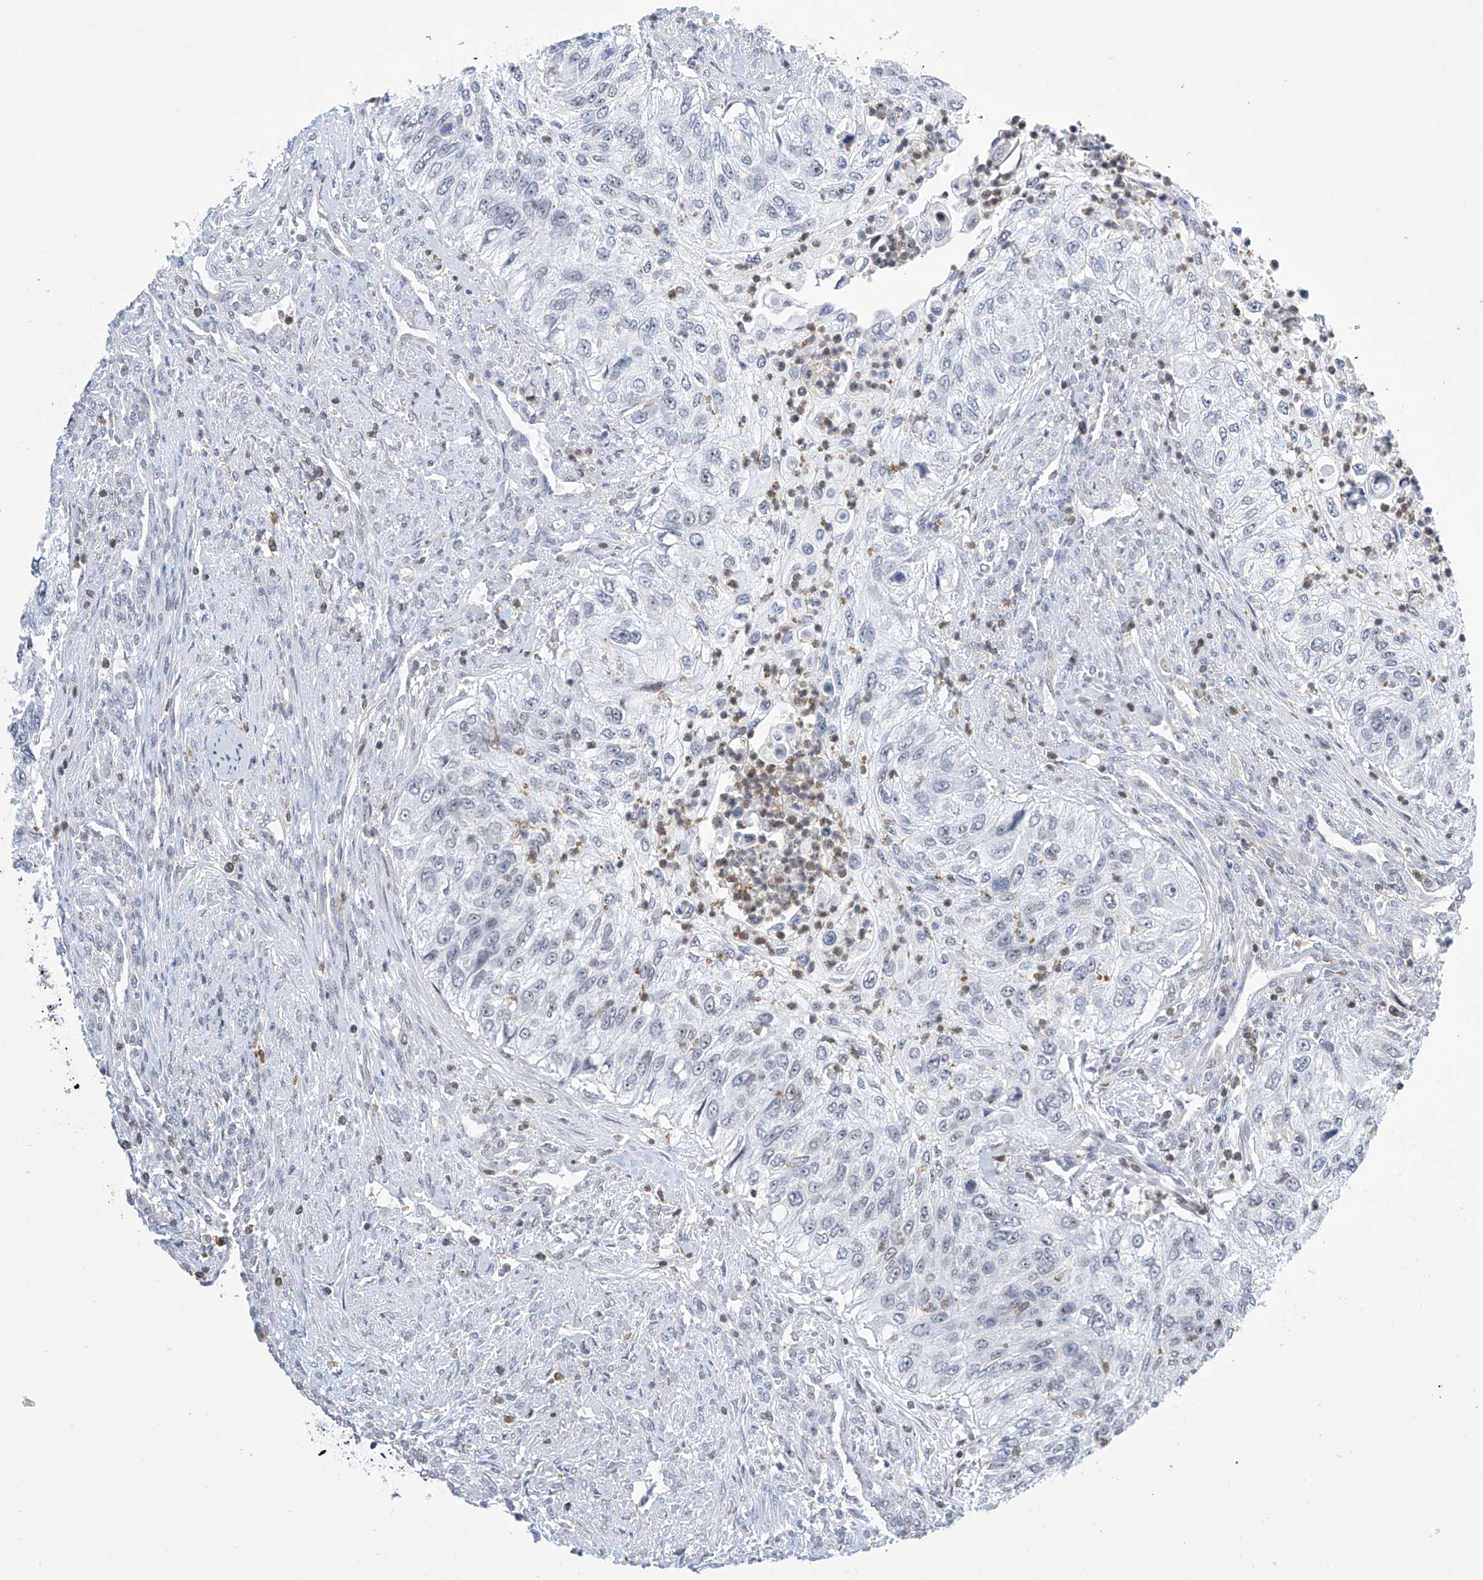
{"staining": {"intensity": "negative", "quantity": "none", "location": "none"}, "tissue": "urothelial cancer", "cell_type": "Tumor cells", "image_type": "cancer", "snomed": [{"axis": "morphology", "description": "Urothelial carcinoma, High grade"}, {"axis": "topography", "description": "Urinary bladder"}], "caption": "This is an immunohistochemistry (IHC) photomicrograph of urothelial cancer. There is no expression in tumor cells.", "gene": "MSL3", "patient": {"sex": "female", "age": 60}}